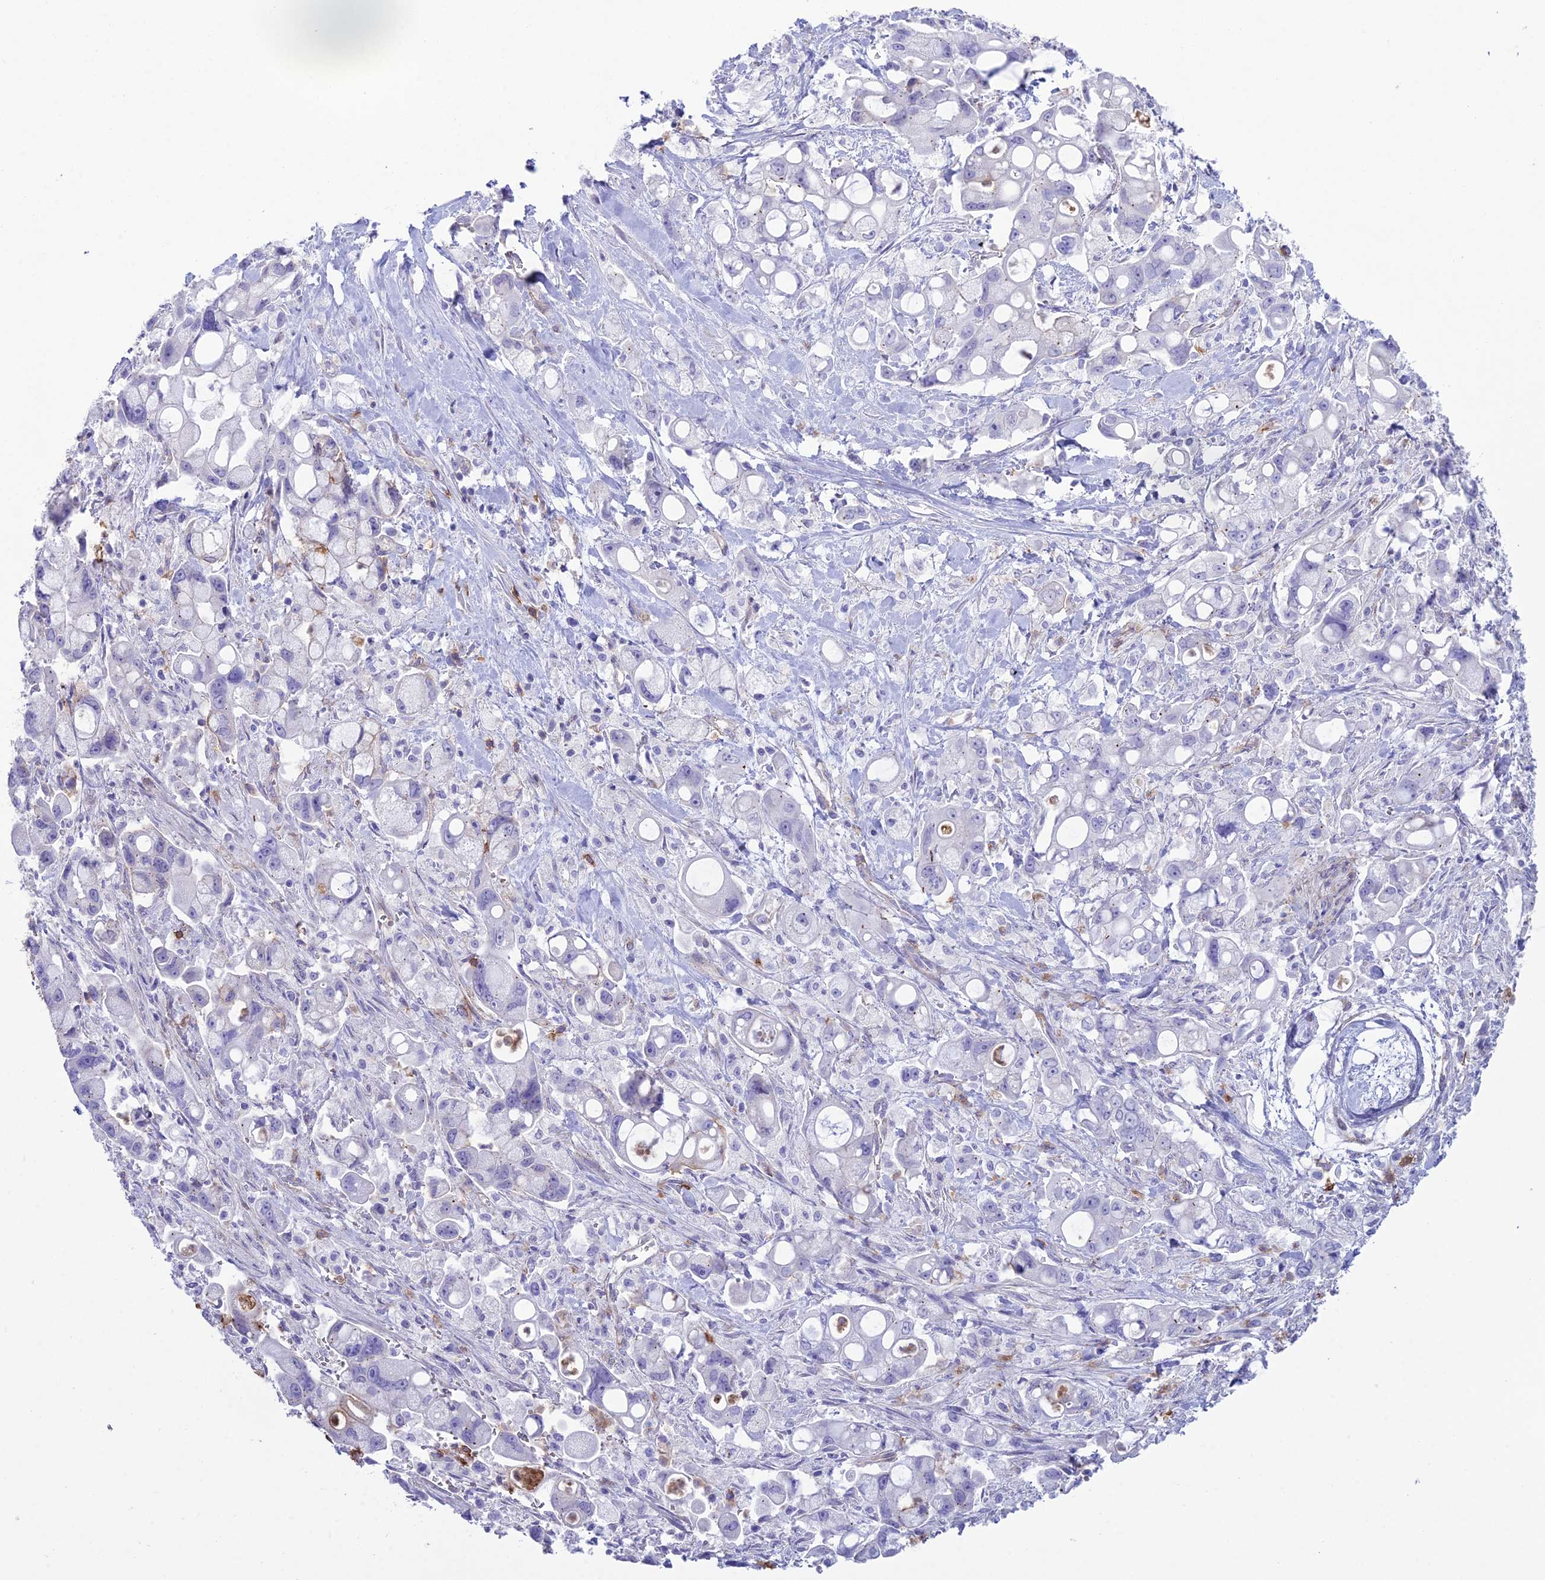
{"staining": {"intensity": "negative", "quantity": "none", "location": "none"}, "tissue": "pancreatic cancer", "cell_type": "Tumor cells", "image_type": "cancer", "snomed": [{"axis": "morphology", "description": "Adenocarcinoma, NOS"}, {"axis": "topography", "description": "Pancreas"}], "caption": "This image is of pancreatic adenocarcinoma stained with immunohistochemistry (IHC) to label a protein in brown with the nuclei are counter-stained blue. There is no positivity in tumor cells.", "gene": "OR1Q1", "patient": {"sex": "male", "age": 68}}